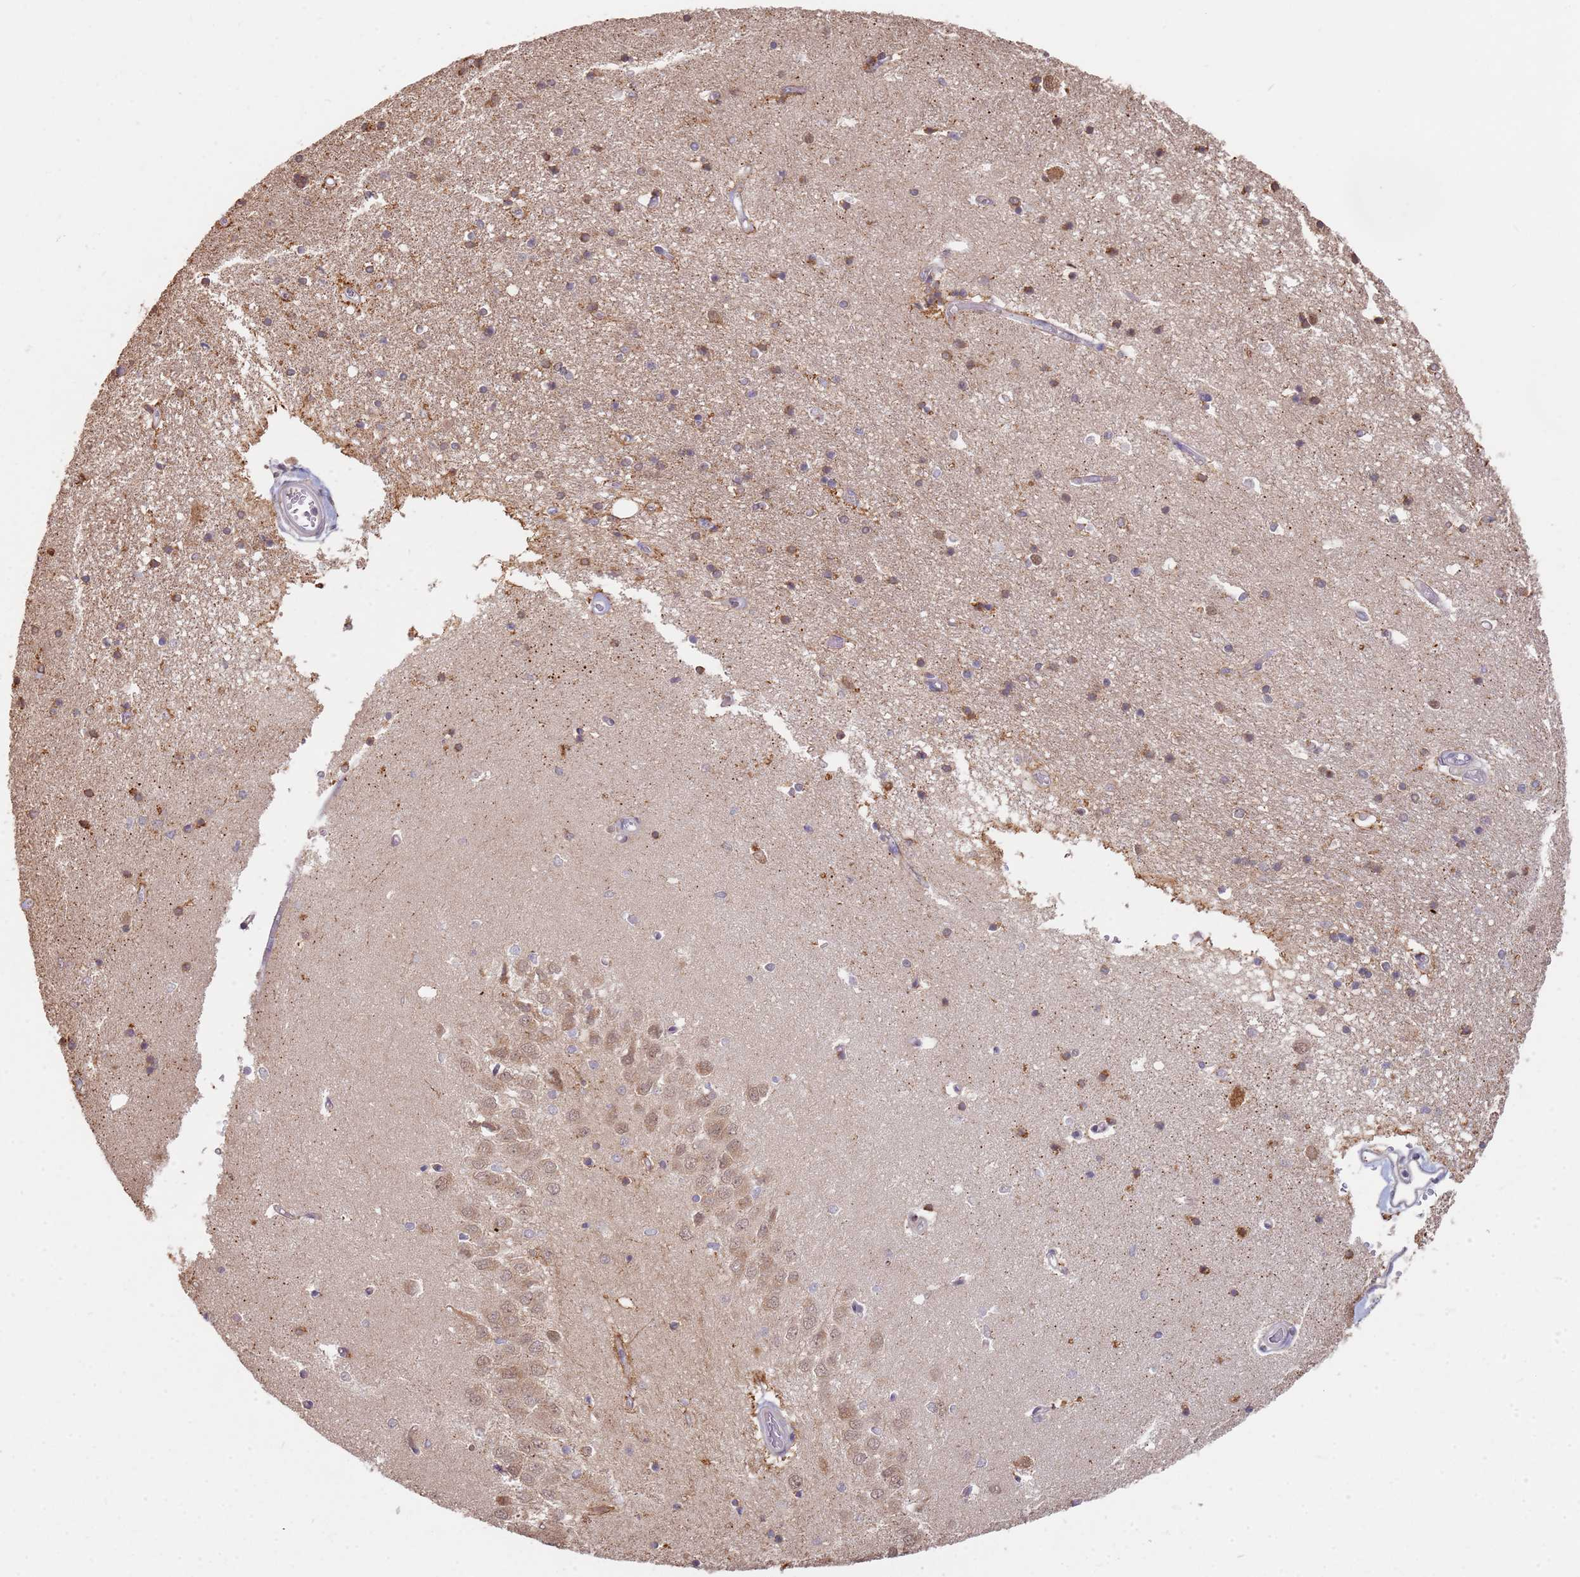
{"staining": {"intensity": "weak", "quantity": "<25%", "location": "cytoplasmic/membranous"}, "tissue": "hippocampus", "cell_type": "Glial cells", "image_type": "normal", "snomed": [{"axis": "morphology", "description": "Normal tissue, NOS"}, {"axis": "topography", "description": "Hippocampus"}], "caption": "Immunohistochemistry (IHC) histopathology image of benign human hippocampus stained for a protein (brown), which demonstrates no staining in glial cells.", "gene": "MPEG1", "patient": {"sex": "male", "age": 45}}